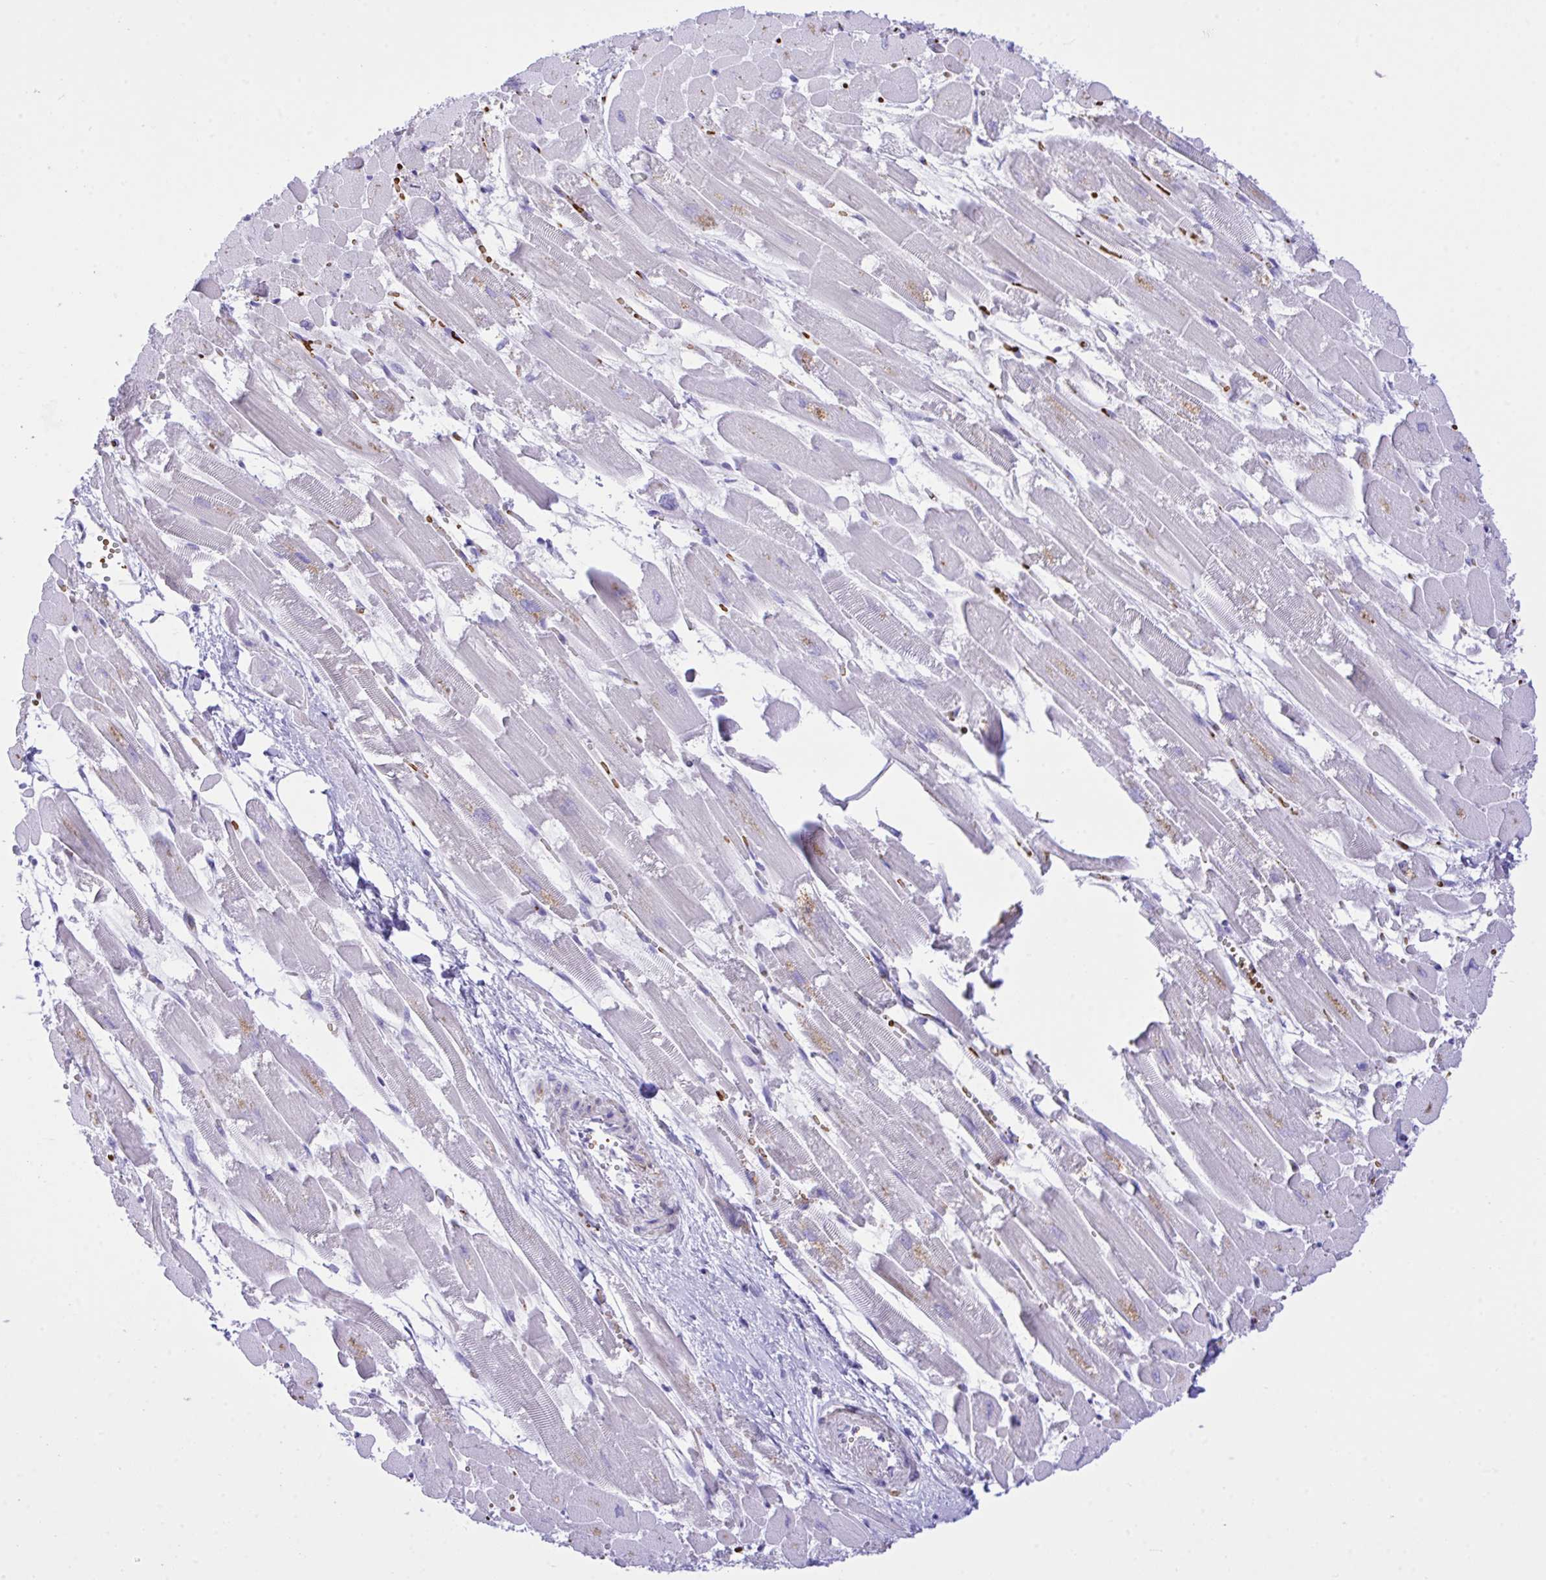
{"staining": {"intensity": "weak", "quantity": "<25%", "location": "cytoplasmic/membranous"}, "tissue": "heart muscle", "cell_type": "Cardiomyocytes", "image_type": "normal", "snomed": [{"axis": "morphology", "description": "Normal tissue, NOS"}, {"axis": "topography", "description": "Heart"}], "caption": "Immunohistochemical staining of benign heart muscle reveals no significant staining in cardiomyocytes. The staining is performed using DAB brown chromogen with nuclei counter-stained in using hematoxylin.", "gene": "ZNF221", "patient": {"sex": "female", "age": 52}}